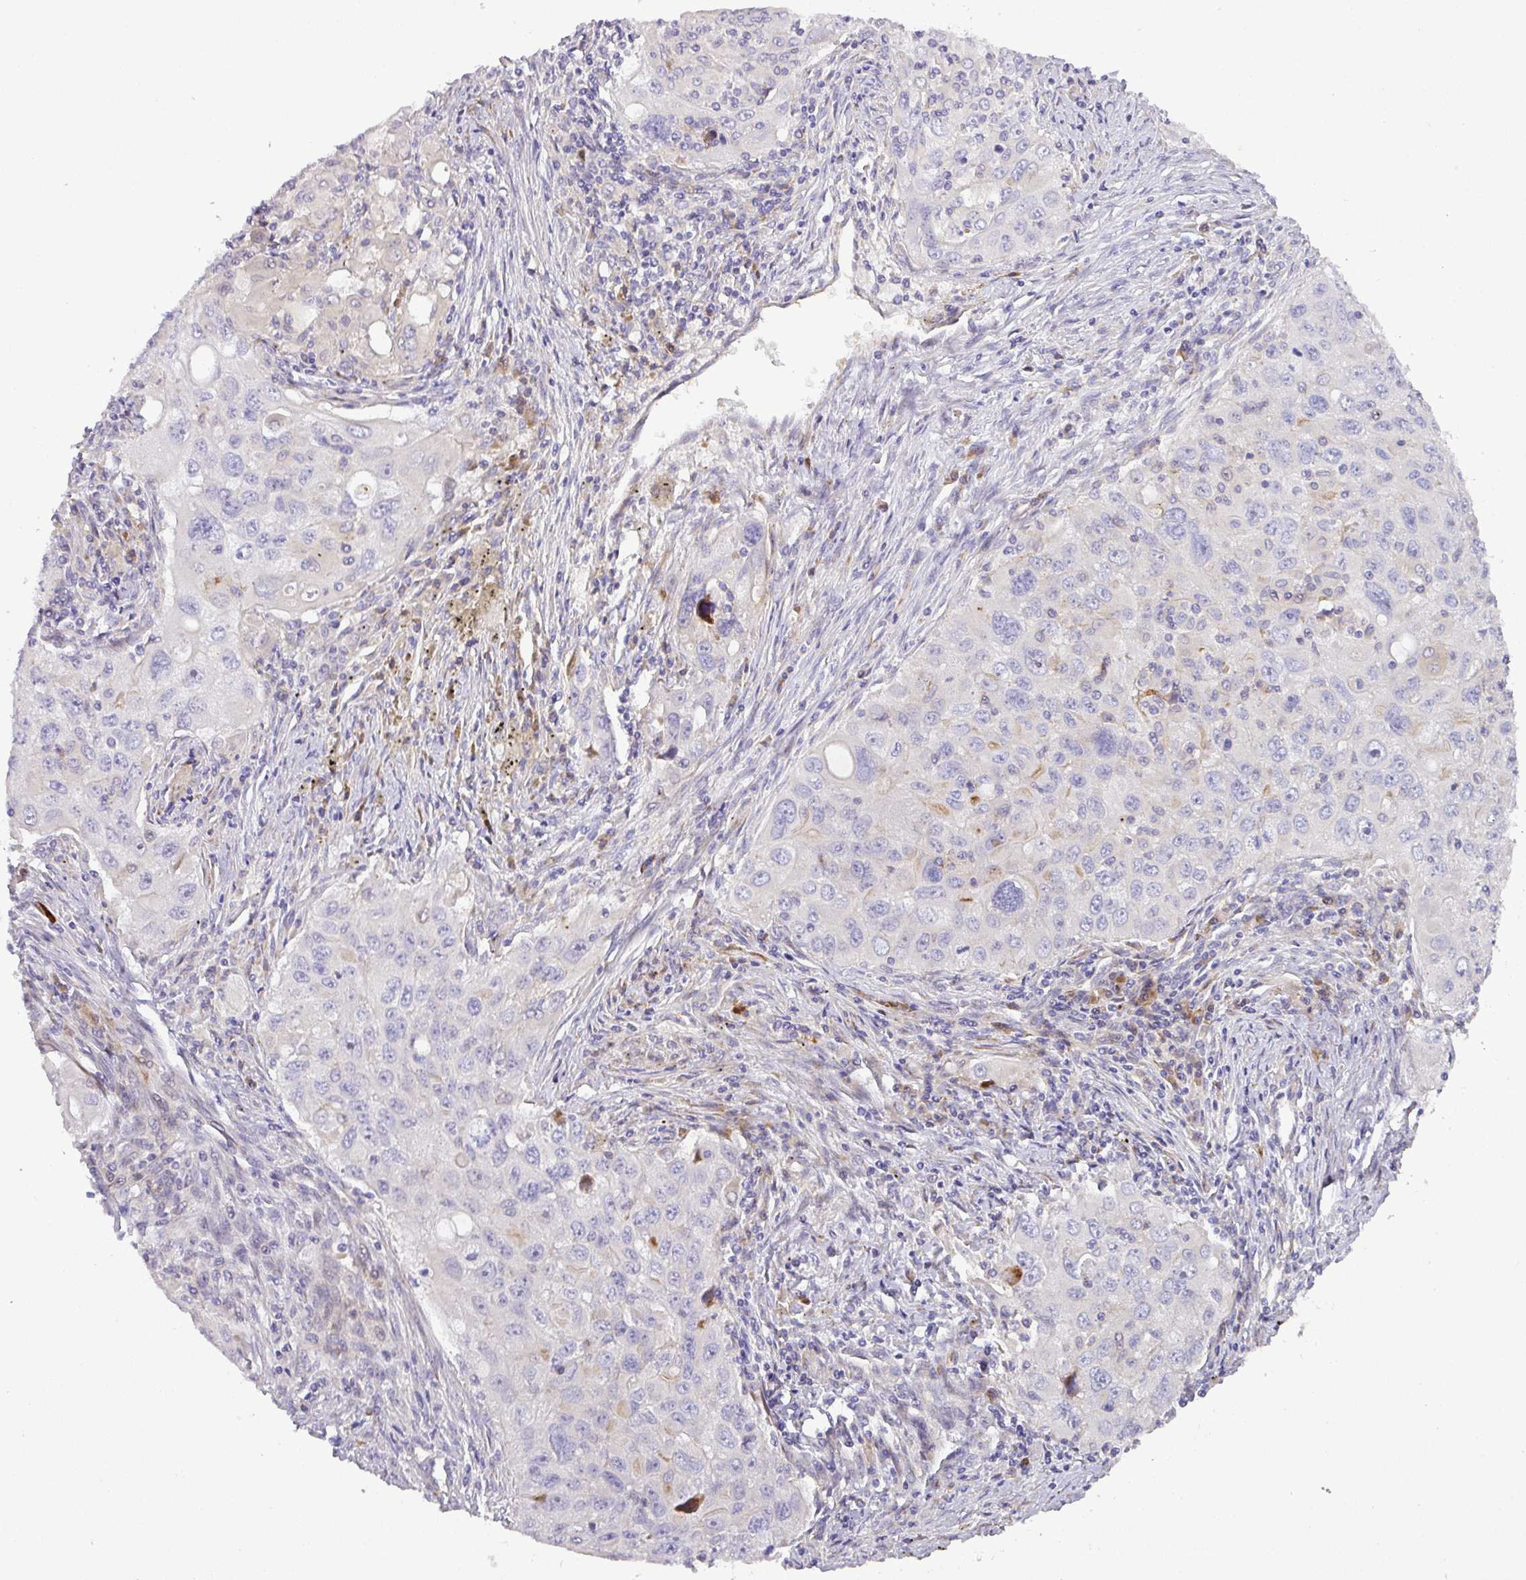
{"staining": {"intensity": "negative", "quantity": "none", "location": "none"}, "tissue": "lung cancer", "cell_type": "Tumor cells", "image_type": "cancer", "snomed": [{"axis": "morphology", "description": "Adenocarcinoma, NOS"}, {"axis": "morphology", "description": "Adenocarcinoma, metastatic, NOS"}, {"axis": "topography", "description": "Lymph node"}, {"axis": "topography", "description": "Lung"}], "caption": "Tumor cells show no significant staining in lung cancer.", "gene": "ATP6V1F", "patient": {"sex": "female", "age": 42}}